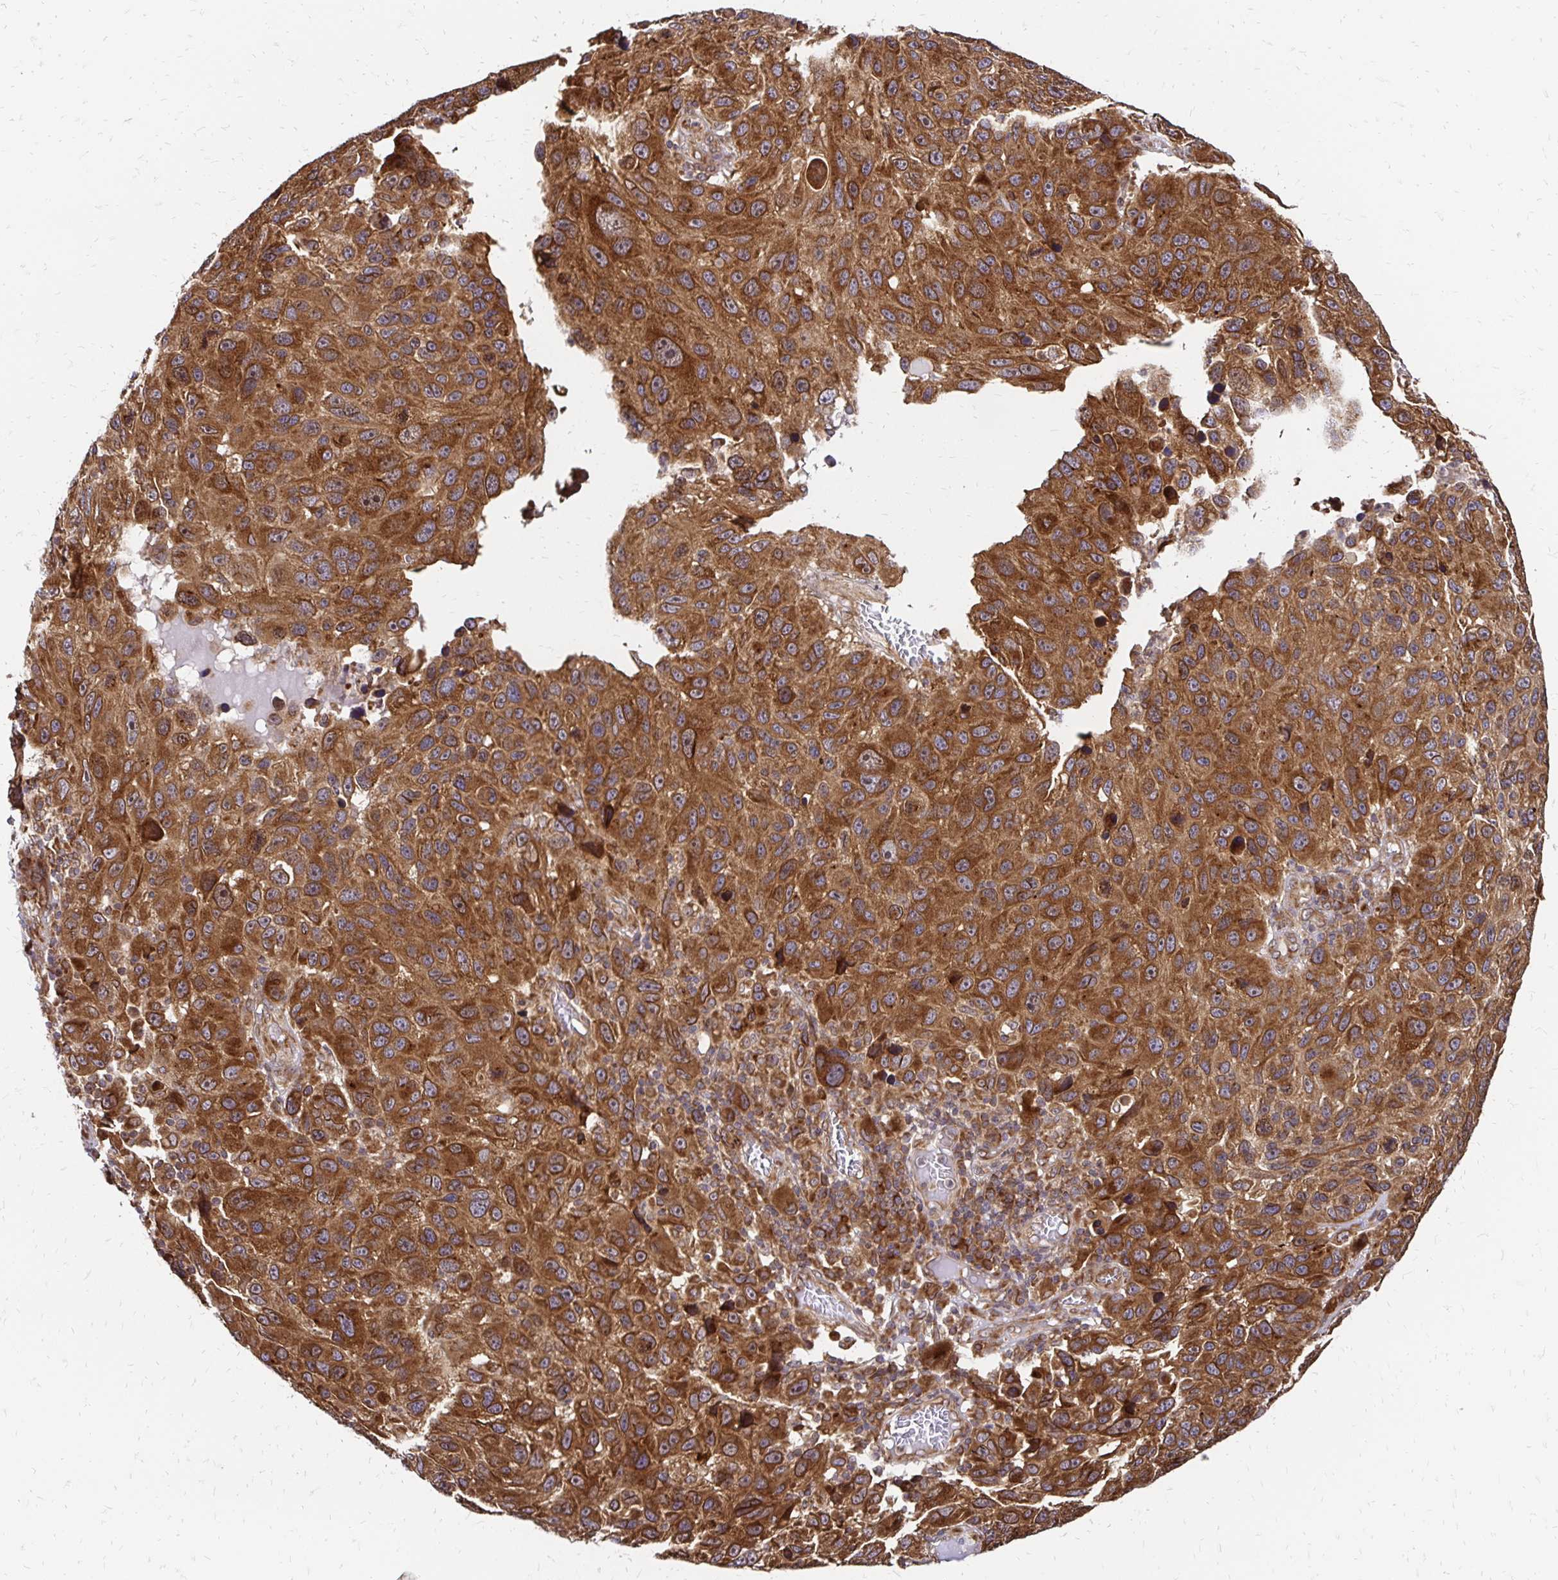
{"staining": {"intensity": "strong", "quantity": ">75%", "location": "cytoplasmic/membranous"}, "tissue": "melanoma", "cell_type": "Tumor cells", "image_type": "cancer", "snomed": [{"axis": "morphology", "description": "Malignant melanoma, NOS"}, {"axis": "topography", "description": "Skin"}], "caption": "Immunohistochemistry (IHC) image of neoplastic tissue: human melanoma stained using immunohistochemistry reveals high levels of strong protein expression localized specifically in the cytoplasmic/membranous of tumor cells, appearing as a cytoplasmic/membranous brown color.", "gene": "ZW10", "patient": {"sex": "male", "age": 53}}